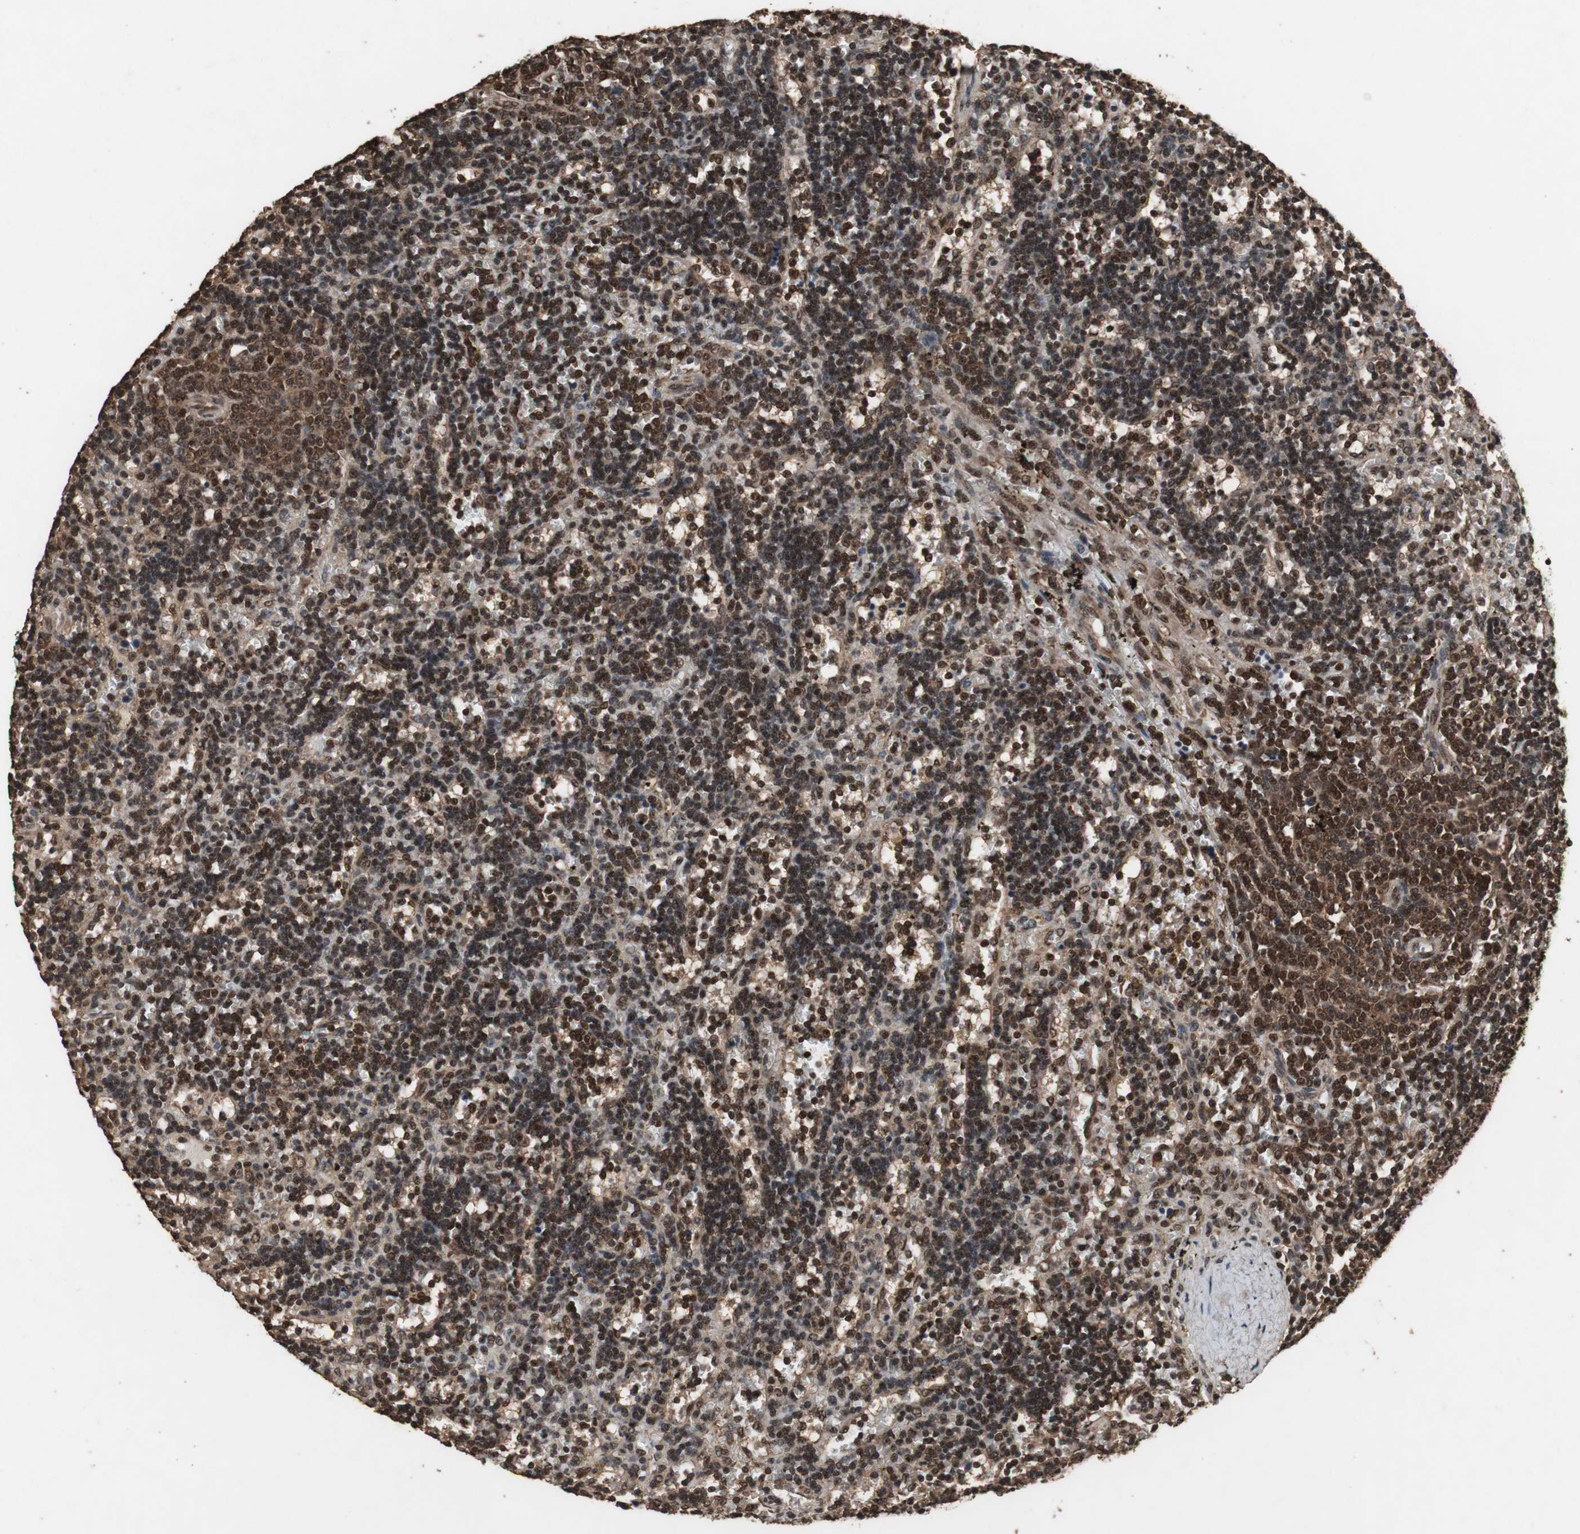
{"staining": {"intensity": "strong", "quantity": ">75%", "location": "cytoplasmic/membranous,nuclear"}, "tissue": "lymphoma", "cell_type": "Tumor cells", "image_type": "cancer", "snomed": [{"axis": "morphology", "description": "Malignant lymphoma, non-Hodgkin's type, Low grade"}, {"axis": "topography", "description": "Spleen"}], "caption": "The histopathology image displays immunohistochemical staining of lymphoma. There is strong cytoplasmic/membranous and nuclear positivity is identified in approximately >75% of tumor cells. (brown staining indicates protein expression, while blue staining denotes nuclei).", "gene": "ZNF18", "patient": {"sex": "male", "age": 60}}